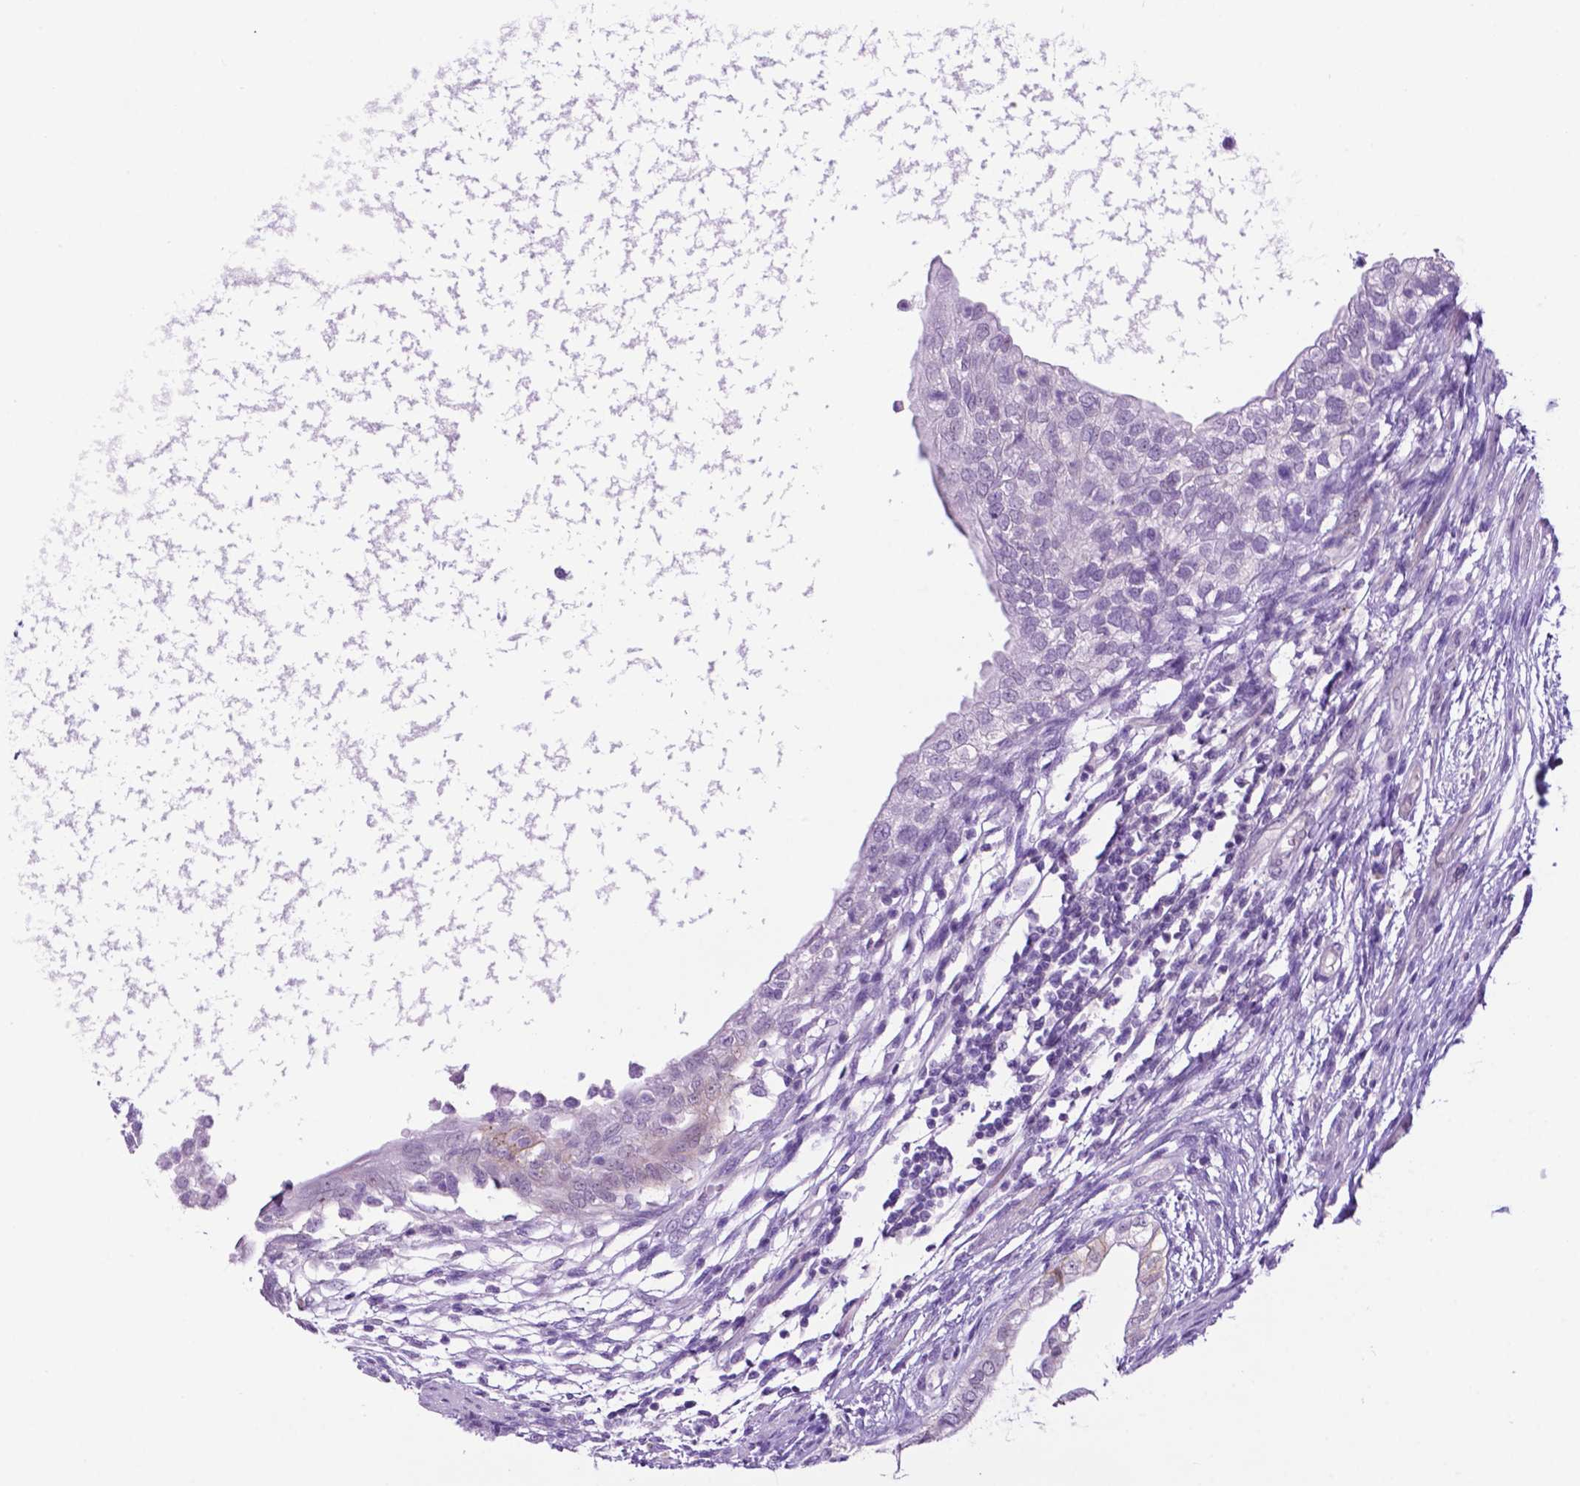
{"staining": {"intensity": "negative", "quantity": "none", "location": "none"}, "tissue": "testis cancer", "cell_type": "Tumor cells", "image_type": "cancer", "snomed": [{"axis": "morphology", "description": "Carcinoma, Embryonal, NOS"}, {"axis": "topography", "description": "Testis"}], "caption": "There is no significant staining in tumor cells of embryonal carcinoma (testis).", "gene": "TACSTD2", "patient": {"sex": "male", "age": 26}}